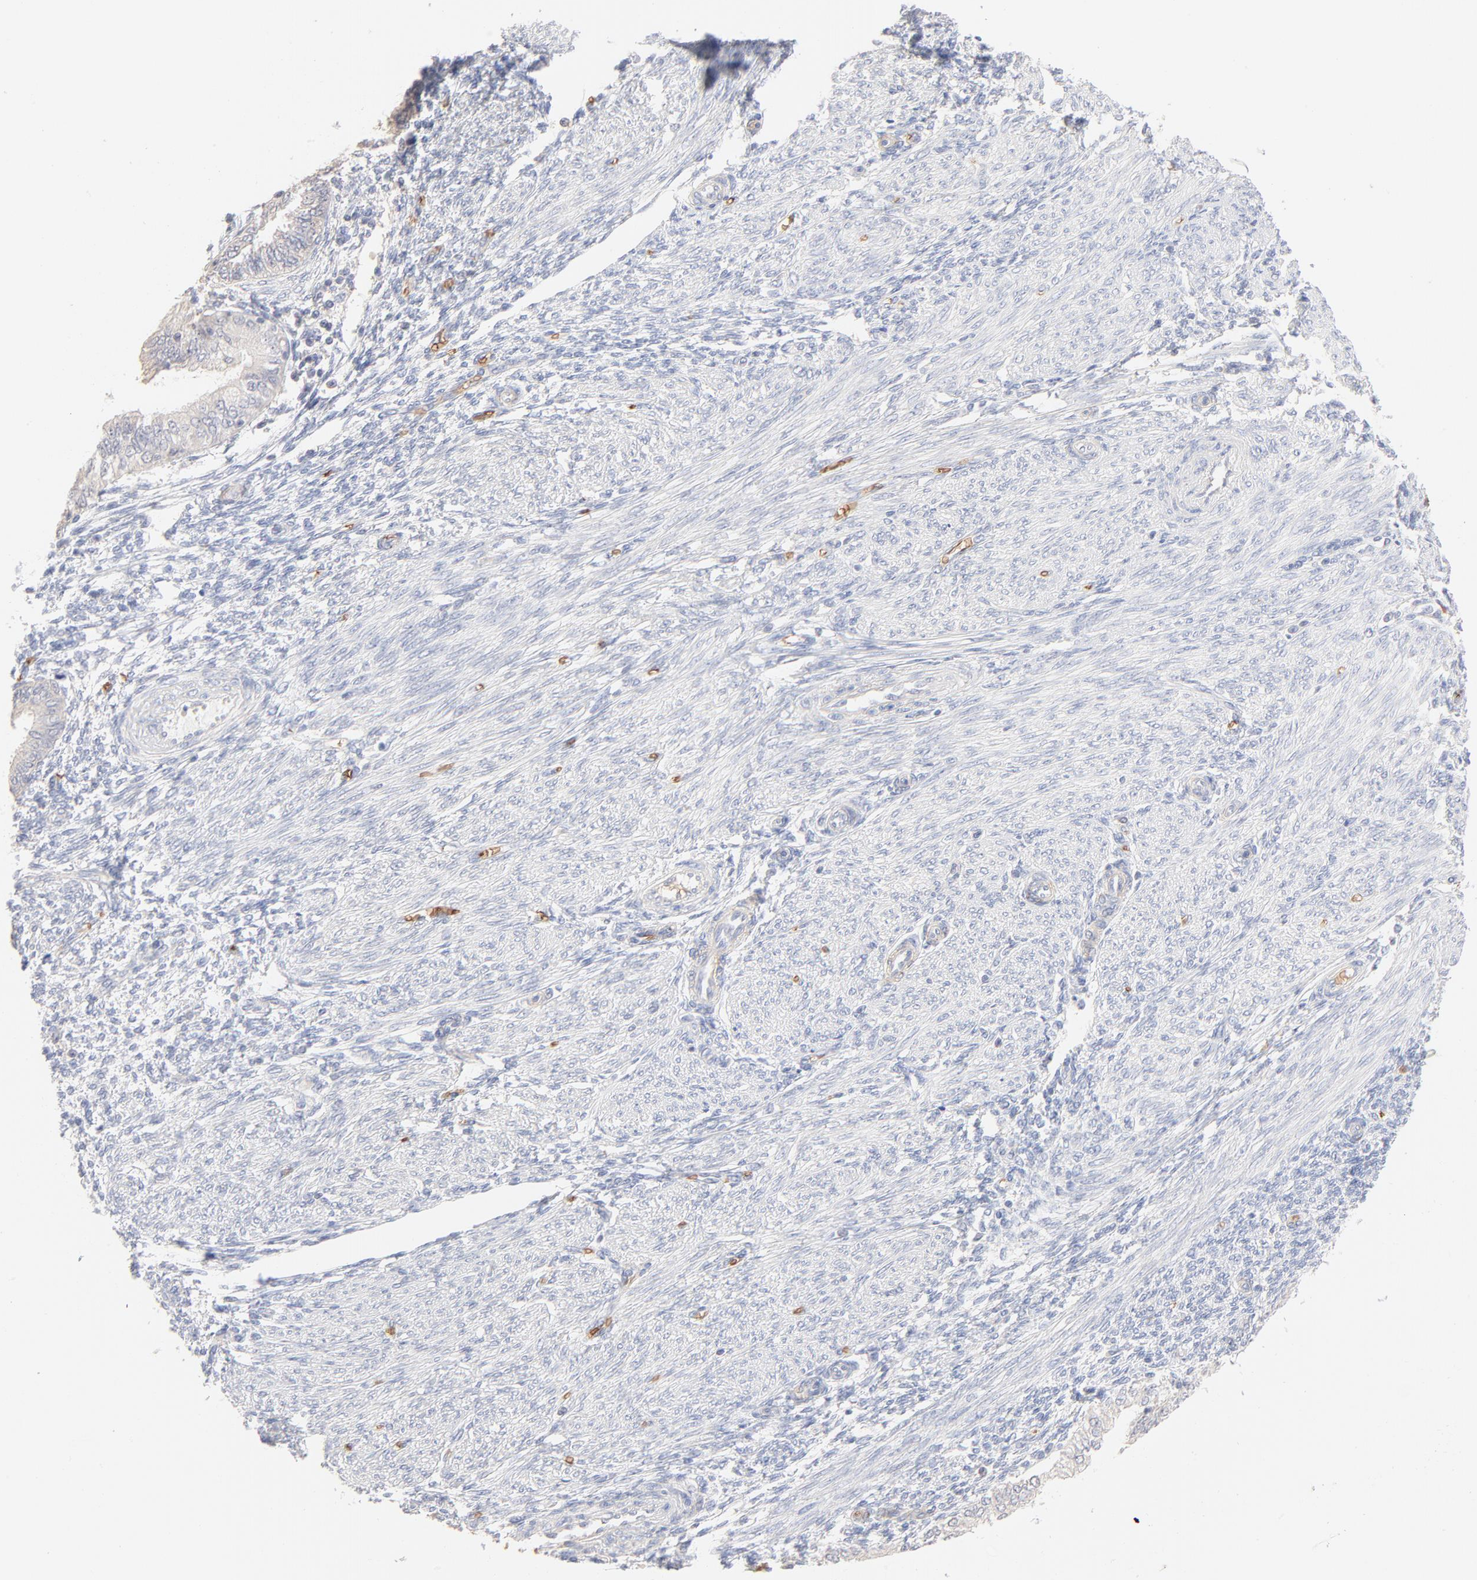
{"staining": {"intensity": "negative", "quantity": "none", "location": "none"}, "tissue": "endometrial cancer", "cell_type": "Tumor cells", "image_type": "cancer", "snomed": [{"axis": "morphology", "description": "Adenocarcinoma, NOS"}, {"axis": "topography", "description": "Endometrium"}], "caption": "Endometrial cancer was stained to show a protein in brown. There is no significant staining in tumor cells.", "gene": "SPTB", "patient": {"sex": "female", "age": 51}}